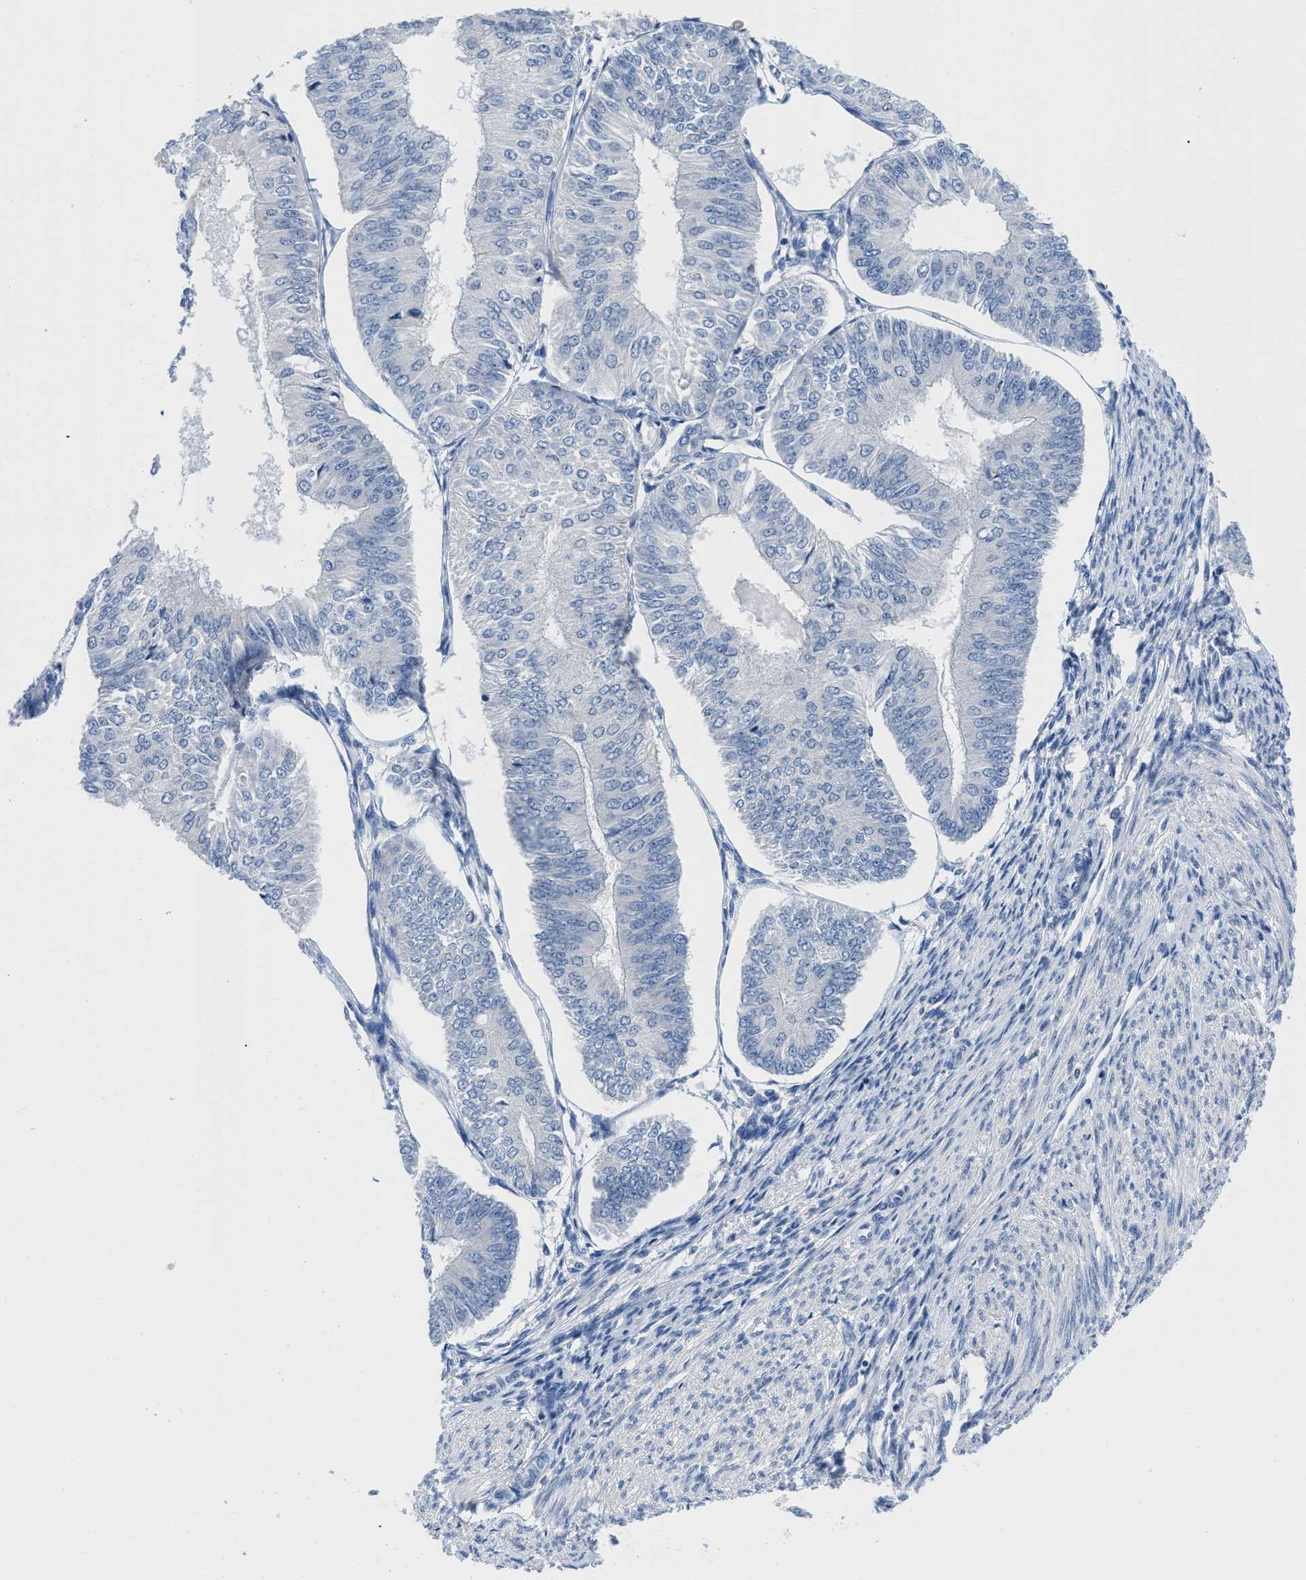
{"staining": {"intensity": "negative", "quantity": "none", "location": "none"}, "tissue": "endometrial cancer", "cell_type": "Tumor cells", "image_type": "cancer", "snomed": [{"axis": "morphology", "description": "Adenocarcinoma, NOS"}, {"axis": "topography", "description": "Endometrium"}], "caption": "Tumor cells are negative for protein expression in human endometrial adenocarcinoma.", "gene": "PYY", "patient": {"sex": "female", "age": 58}}